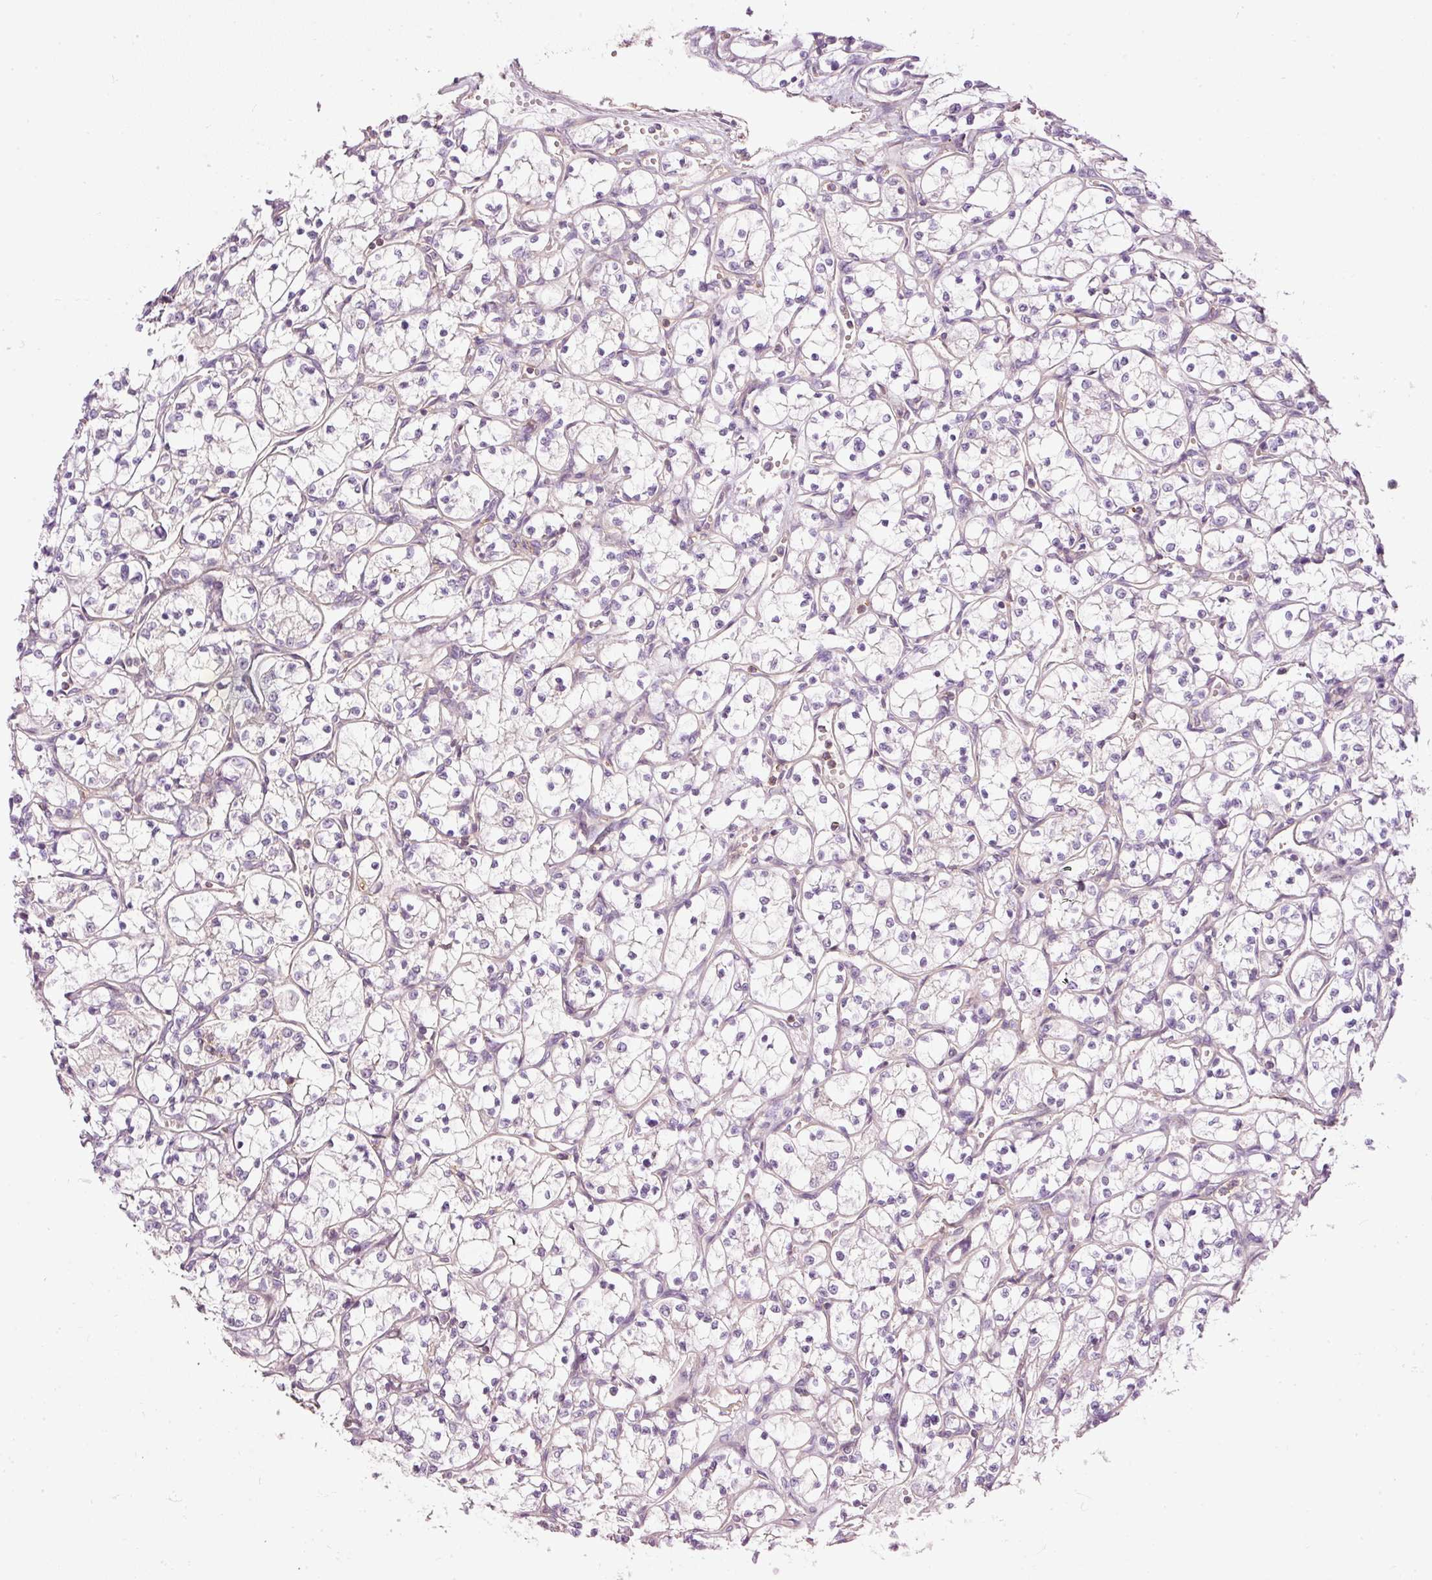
{"staining": {"intensity": "negative", "quantity": "none", "location": "none"}, "tissue": "renal cancer", "cell_type": "Tumor cells", "image_type": "cancer", "snomed": [{"axis": "morphology", "description": "Adenocarcinoma, NOS"}, {"axis": "topography", "description": "Kidney"}], "caption": "A photomicrograph of human renal cancer (adenocarcinoma) is negative for staining in tumor cells.", "gene": "SIPA1", "patient": {"sex": "female", "age": 69}}